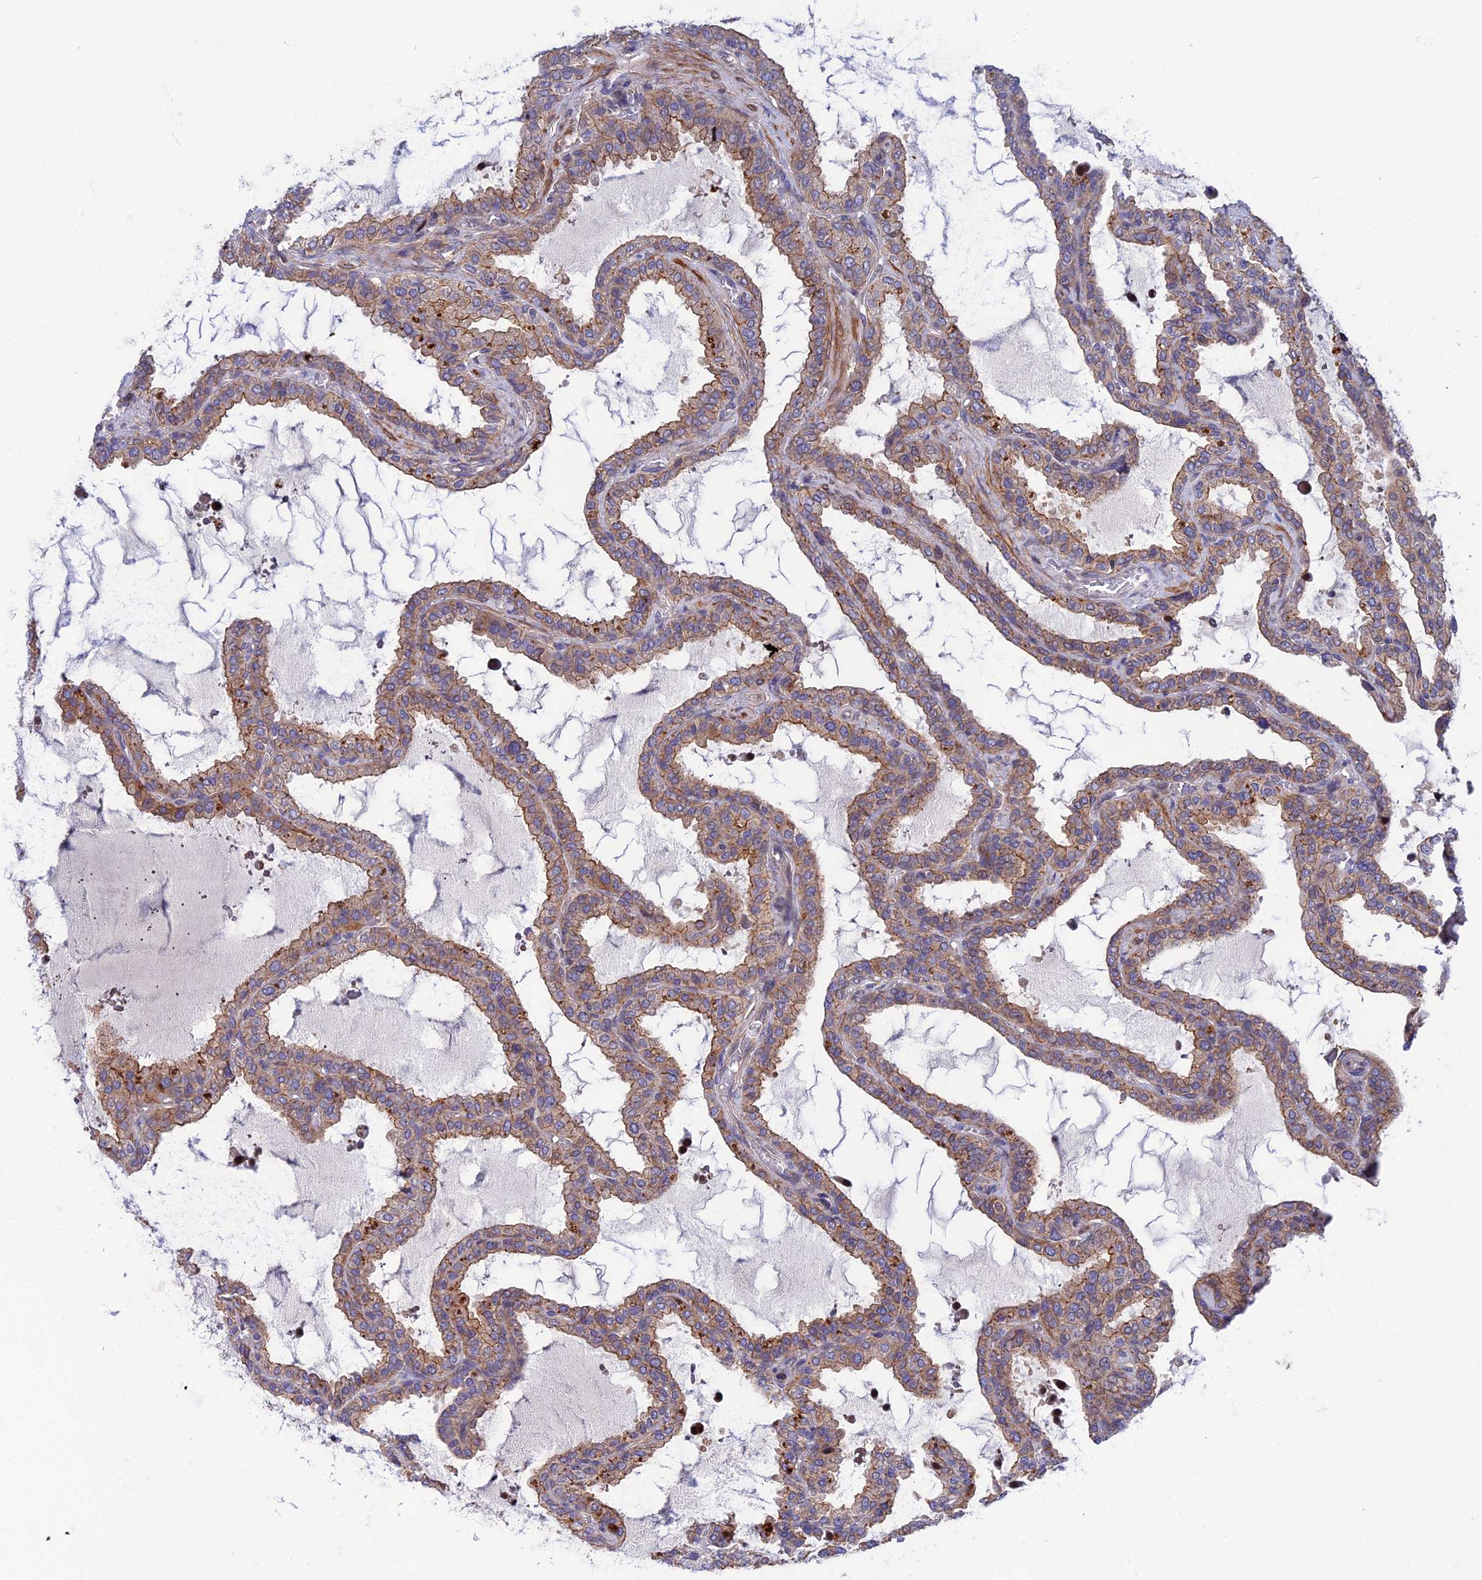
{"staining": {"intensity": "moderate", "quantity": ">75%", "location": "cytoplasmic/membranous"}, "tissue": "seminal vesicle", "cell_type": "Glandular cells", "image_type": "normal", "snomed": [{"axis": "morphology", "description": "Normal tissue, NOS"}, {"axis": "topography", "description": "Seminal veicle"}], "caption": "Moderate cytoplasmic/membranous positivity is identified in about >75% of glandular cells in benign seminal vesicle. The protein of interest is shown in brown color, while the nuclei are stained blue.", "gene": "CRACD", "patient": {"sex": "male", "age": 46}}